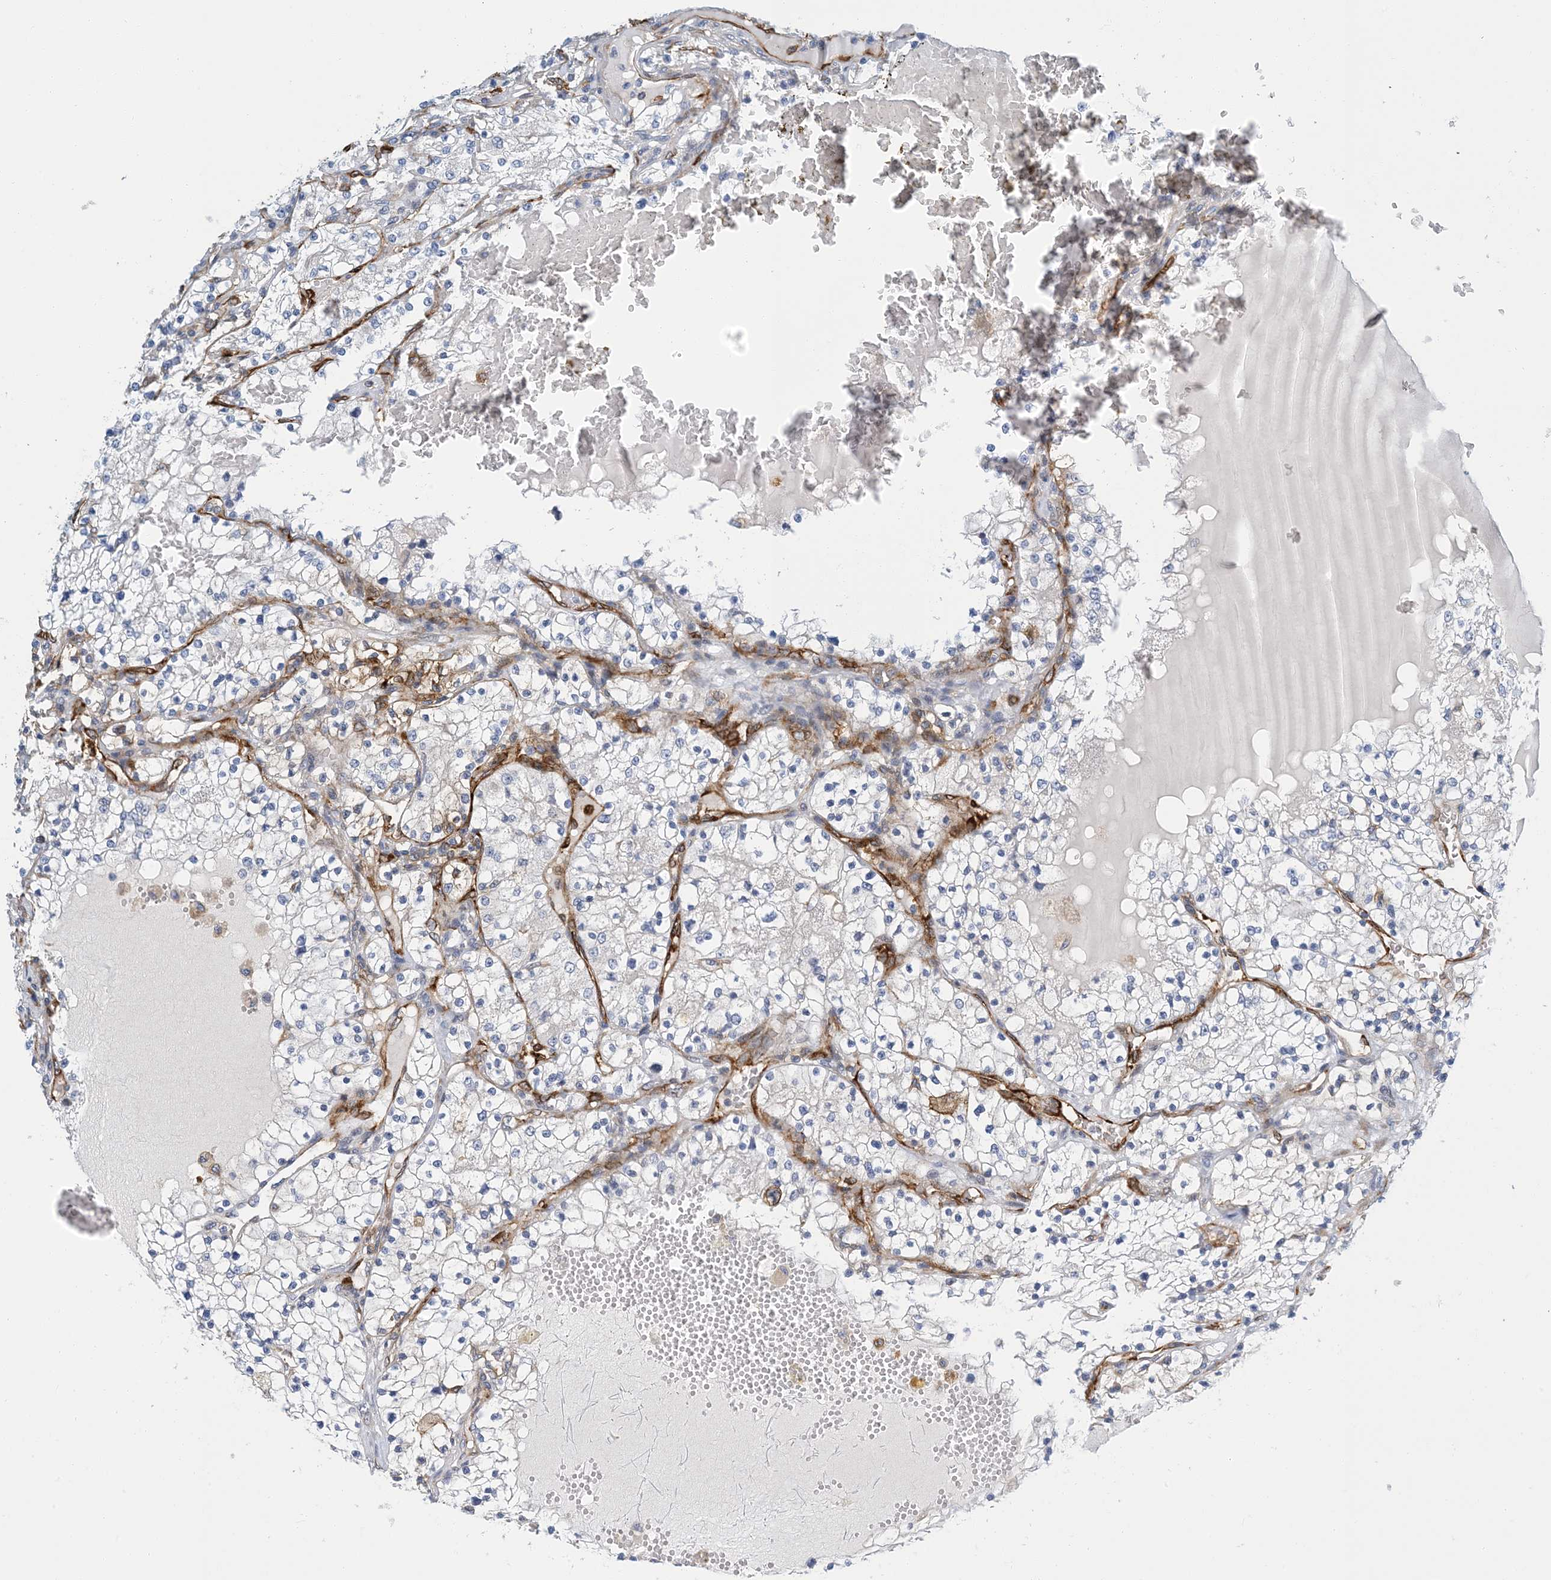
{"staining": {"intensity": "negative", "quantity": "none", "location": "none"}, "tissue": "renal cancer", "cell_type": "Tumor cells", "image_type": "cancer", "snomed": [{"axis": "morphology", "description": "Normal tissue, NOS"}, {"axis": "morphology", "description": "Adenocarcinoma, NOS"}, {"axis": "topography", "description": "Kidney"}], "caption": "Renal cancer (adenocarcinoma) stained for a protein using IHC displays no positivity tumor cells.", "gene": "PCDHA2", "patient": {"sex": "male", "age": 68}}